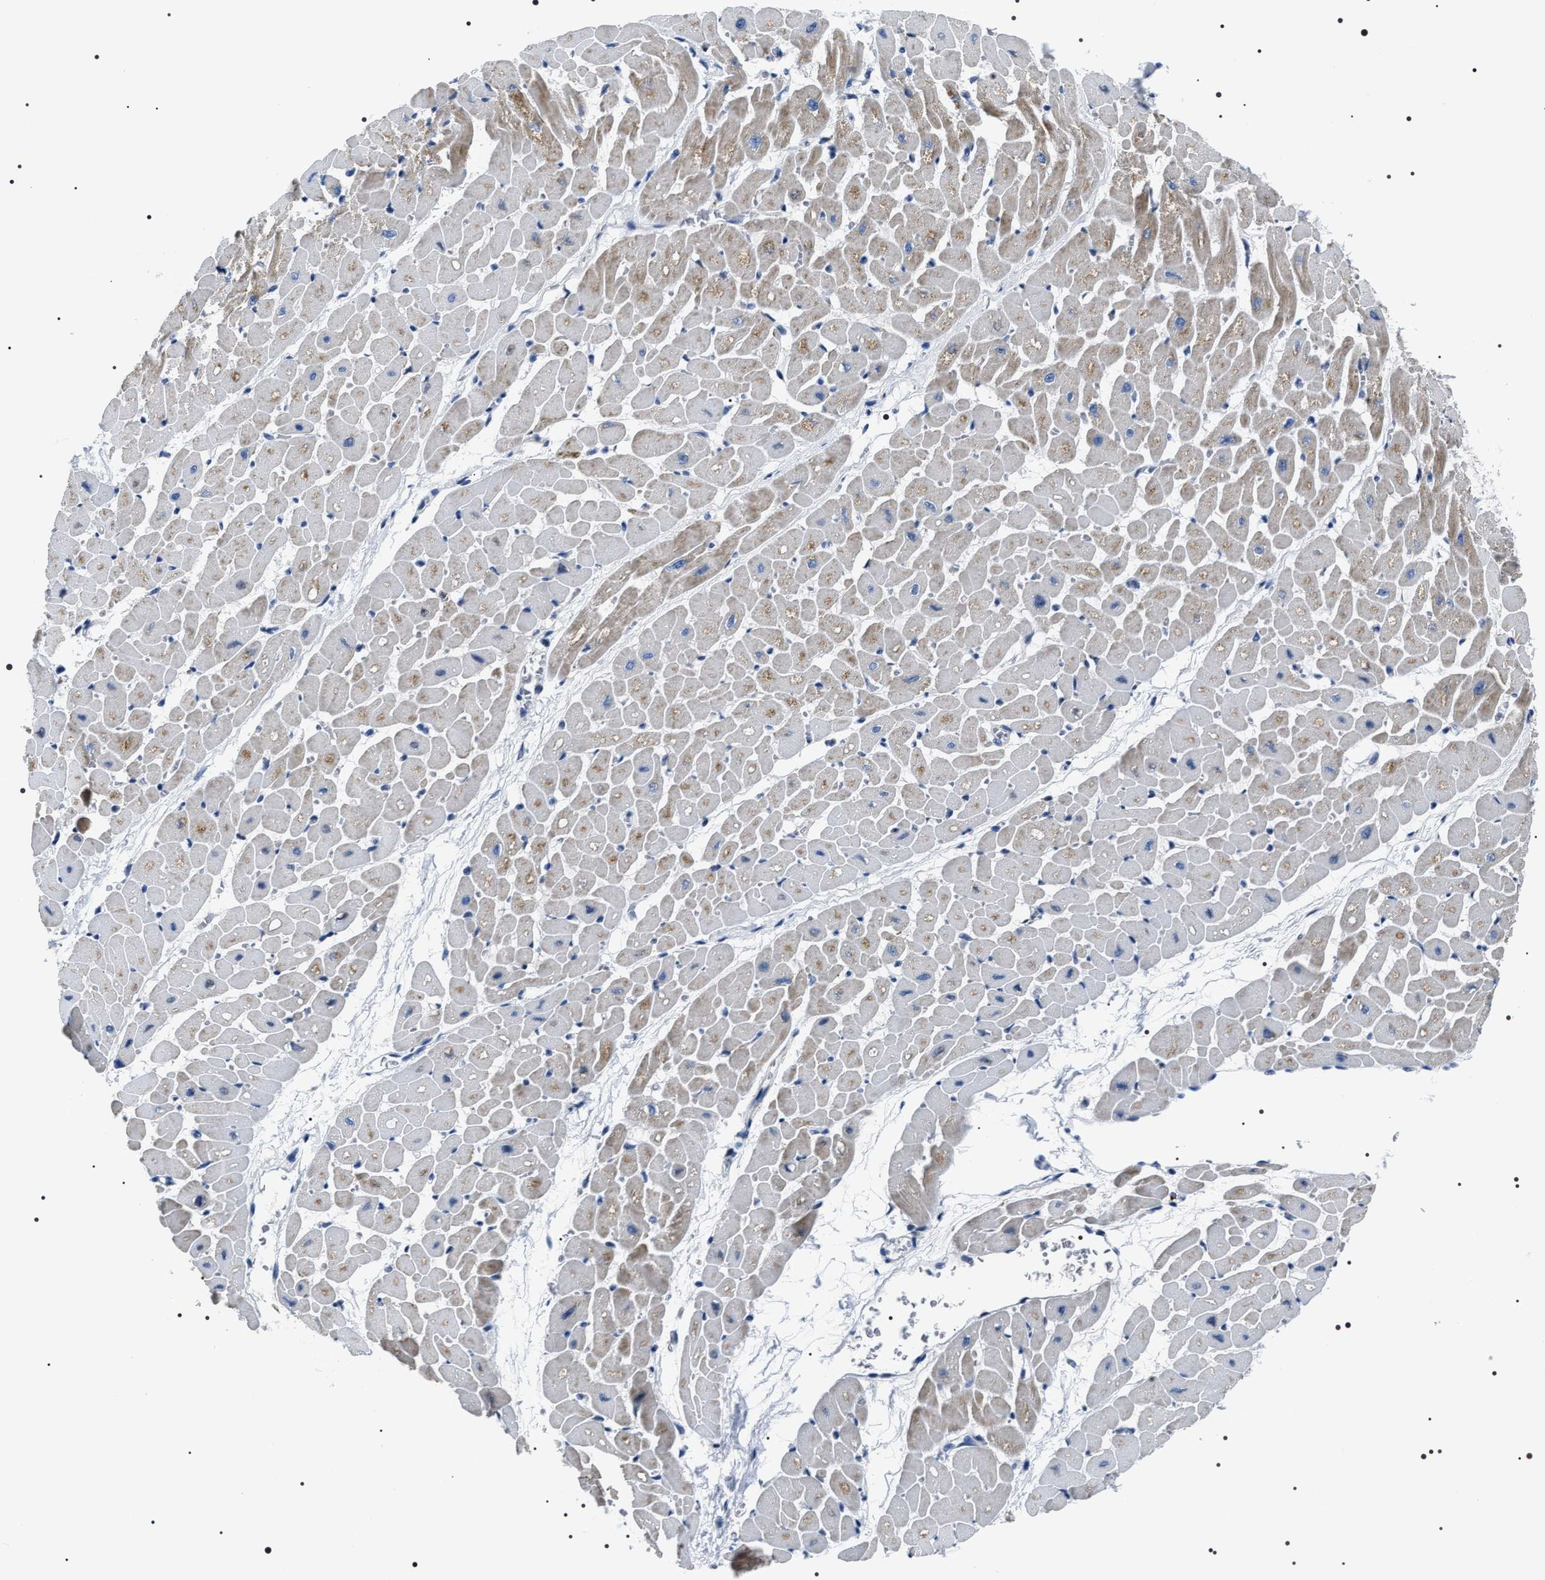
{"staining": {"intensity": "weak", "quantity": "25%-75%", "location": "cytoplasmic/membranous"}, "tissue": "heart muscle", "cell_type": "Cardiomyocytes", "image_type": "normal", "snomed": [{"axis": "morphology", "description": "Normal tissue, NOS"}, {"axis": "topography", "description": "Heart"}], "caption": "Cardiomyocytes exhibit low levels of weak cytoplasmic/membranous staining in about 25%-75% of cells in unremarkable human heart muscle. The staining was performed using DAB (3,3'-diaminobenzidine), with brown indicating positive protein expression. Nuclei are stained blue with hematoxylin.", "gene": "NTMT1", "patient": {"sex": "male", "age": 45}}